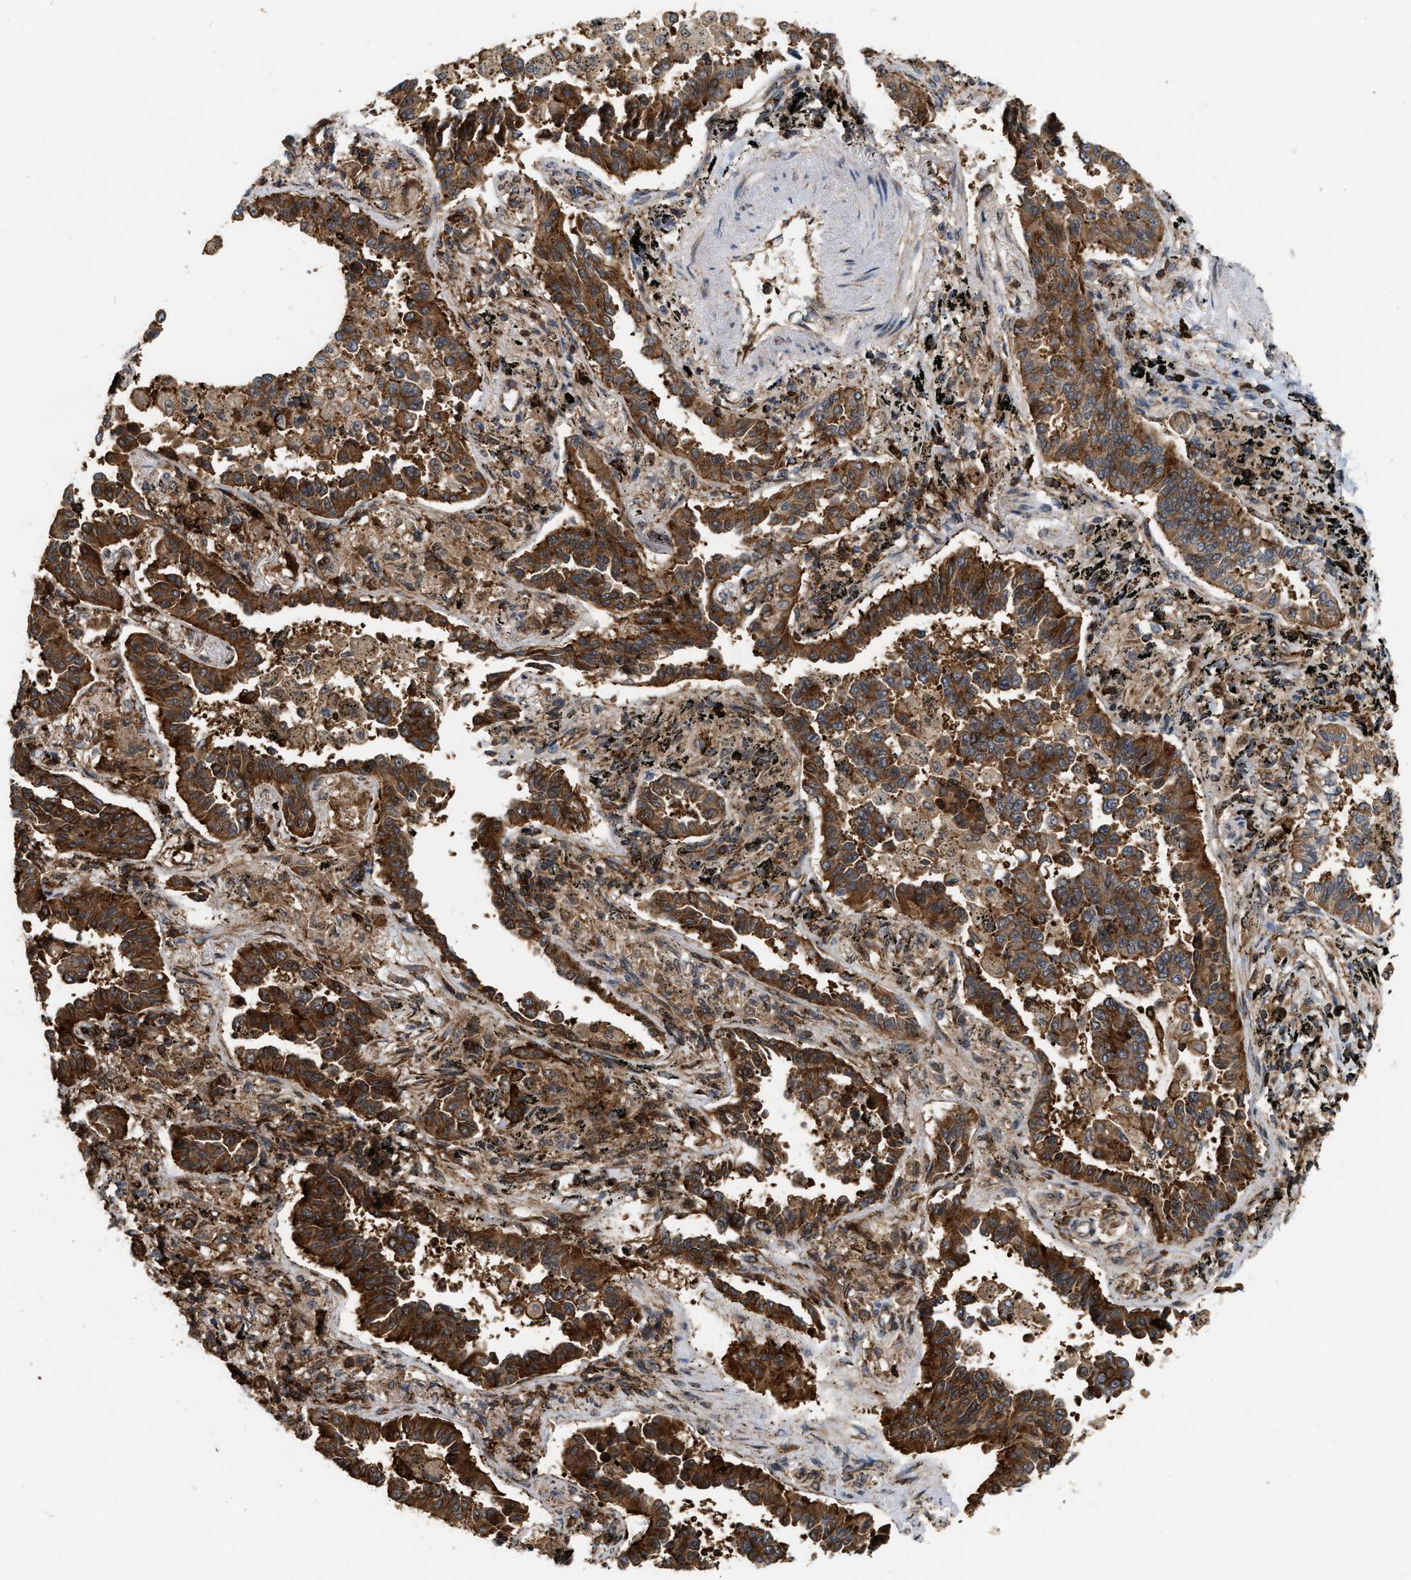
{"staining": {"intensity": "strong", "quantity": ">75%", "location": "cytoplasmic/membranous"}, "tissue": "lung cancer", "cell_type": "Tumor cells", "image_type": "cancer", "snomed": [{"axis": "morphology", "description": "Normal tissue, NOS"}, {"axis": "morphology", "description": "Adenocarcinoma, NOS"}, {"axis": "topography", "description": "Lung"}], "caption": "Immunohistochemical staining of lung cancer reveals high levels of strong cytoplasmic/membranous staining in about >75% of tumor cells.", "gene": "IQCE", "patient": {"sex": "male", "age": 59}}